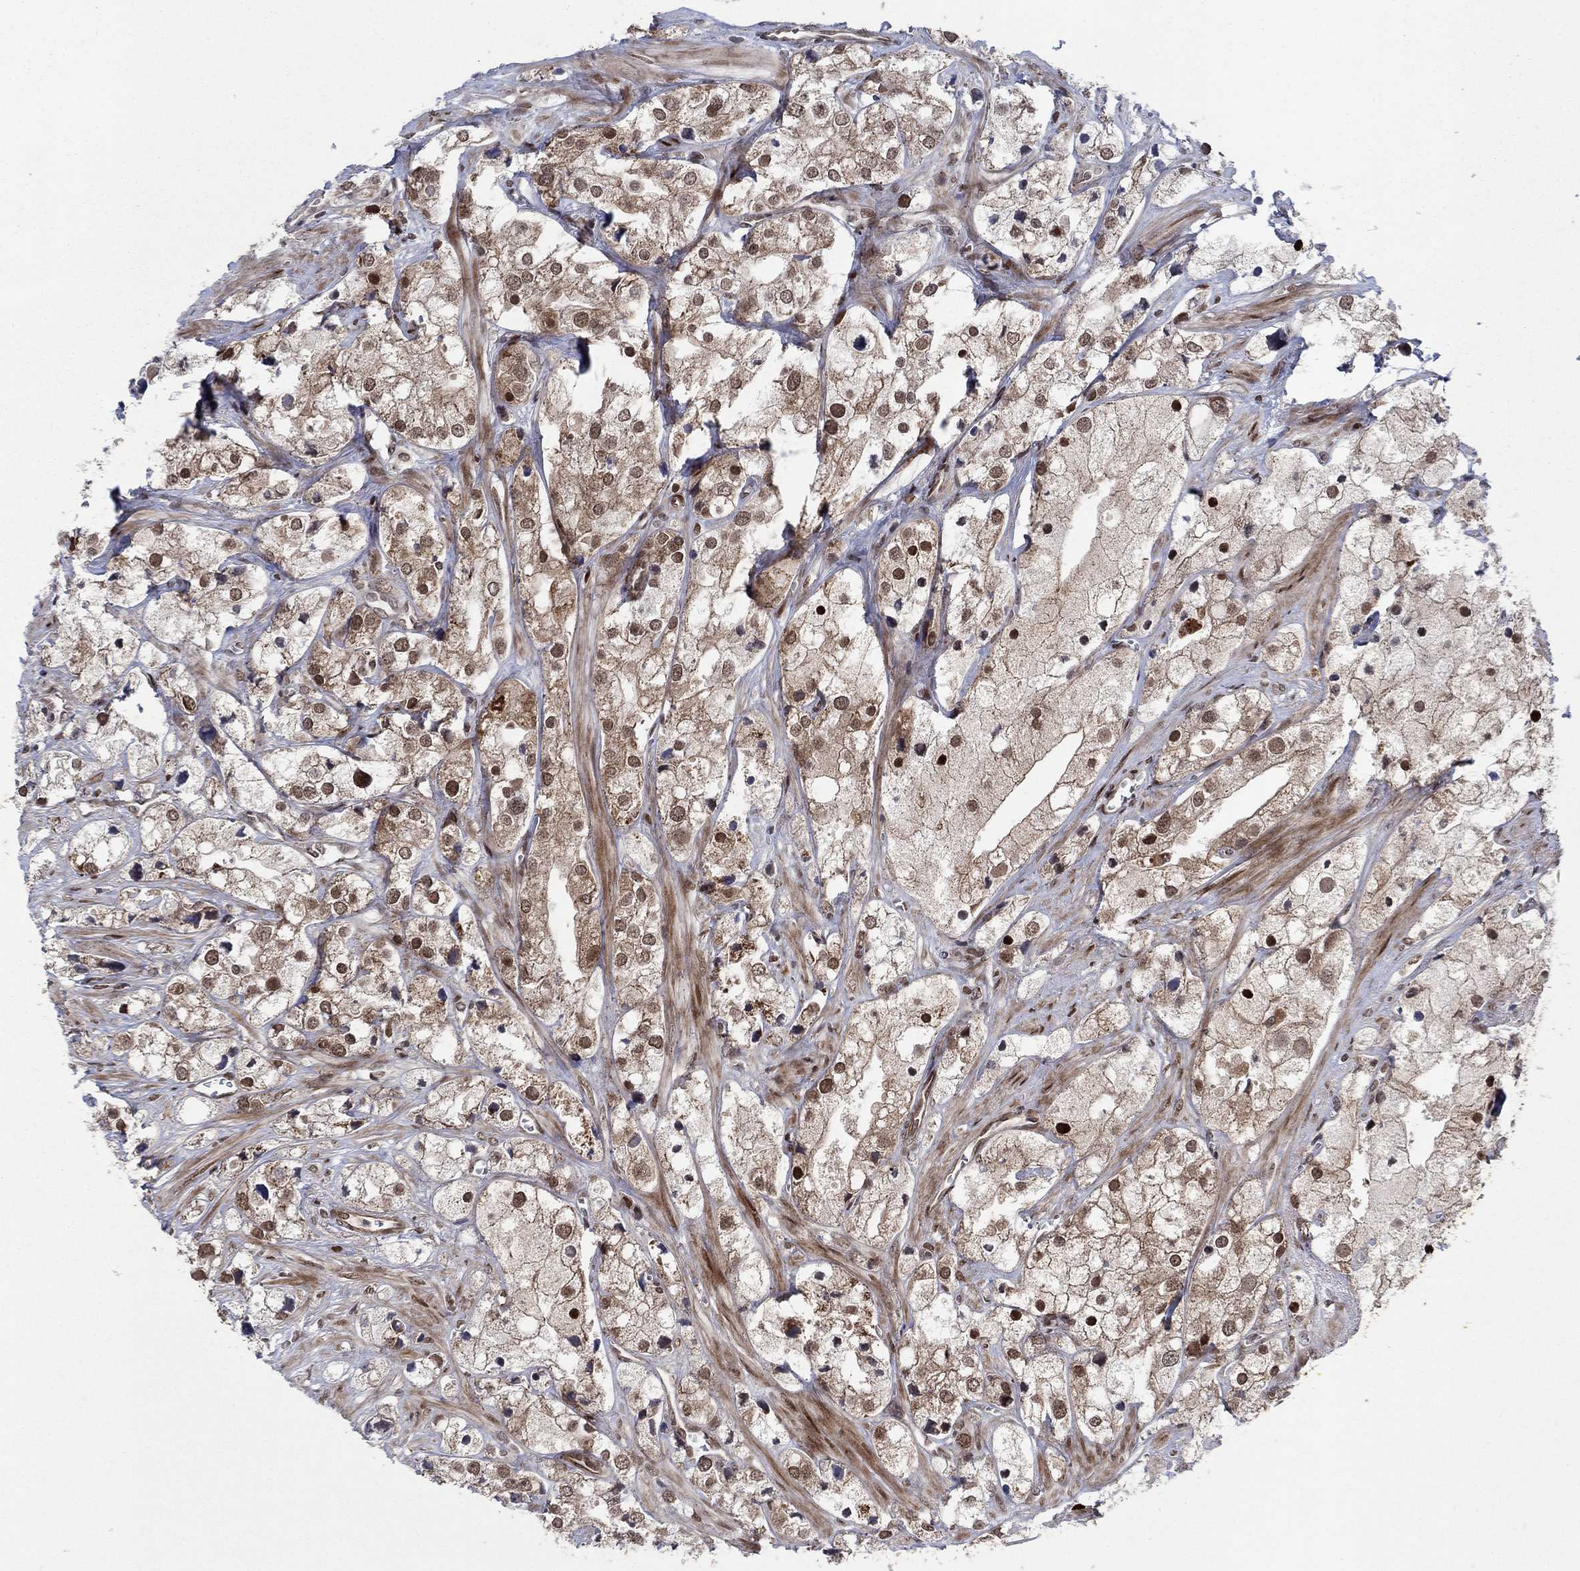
{"staining": {"intensity": "strong", "quantity": "<25%", "location": "nuclear"}, "tissue": "prostate cancer", "cell_type": "Tumor cells", "image_type": "cancer", "snomed": [{"axis": "morphology", "description": "Adenocarcinoma, NOS"}, {"axis": "topography", "description": "Prostate and seminal vesicle, NOS"}, {"axis": "topography", "description": "Prostate"}], "caption": "The photomicrograph reveals a brown stain indicating the presence of a protein in the nuclear of tumor cells in prostate adenocarcinoma.", "gene": "PRICKLE4", "patient": {"sex": "male", "age": 79}}